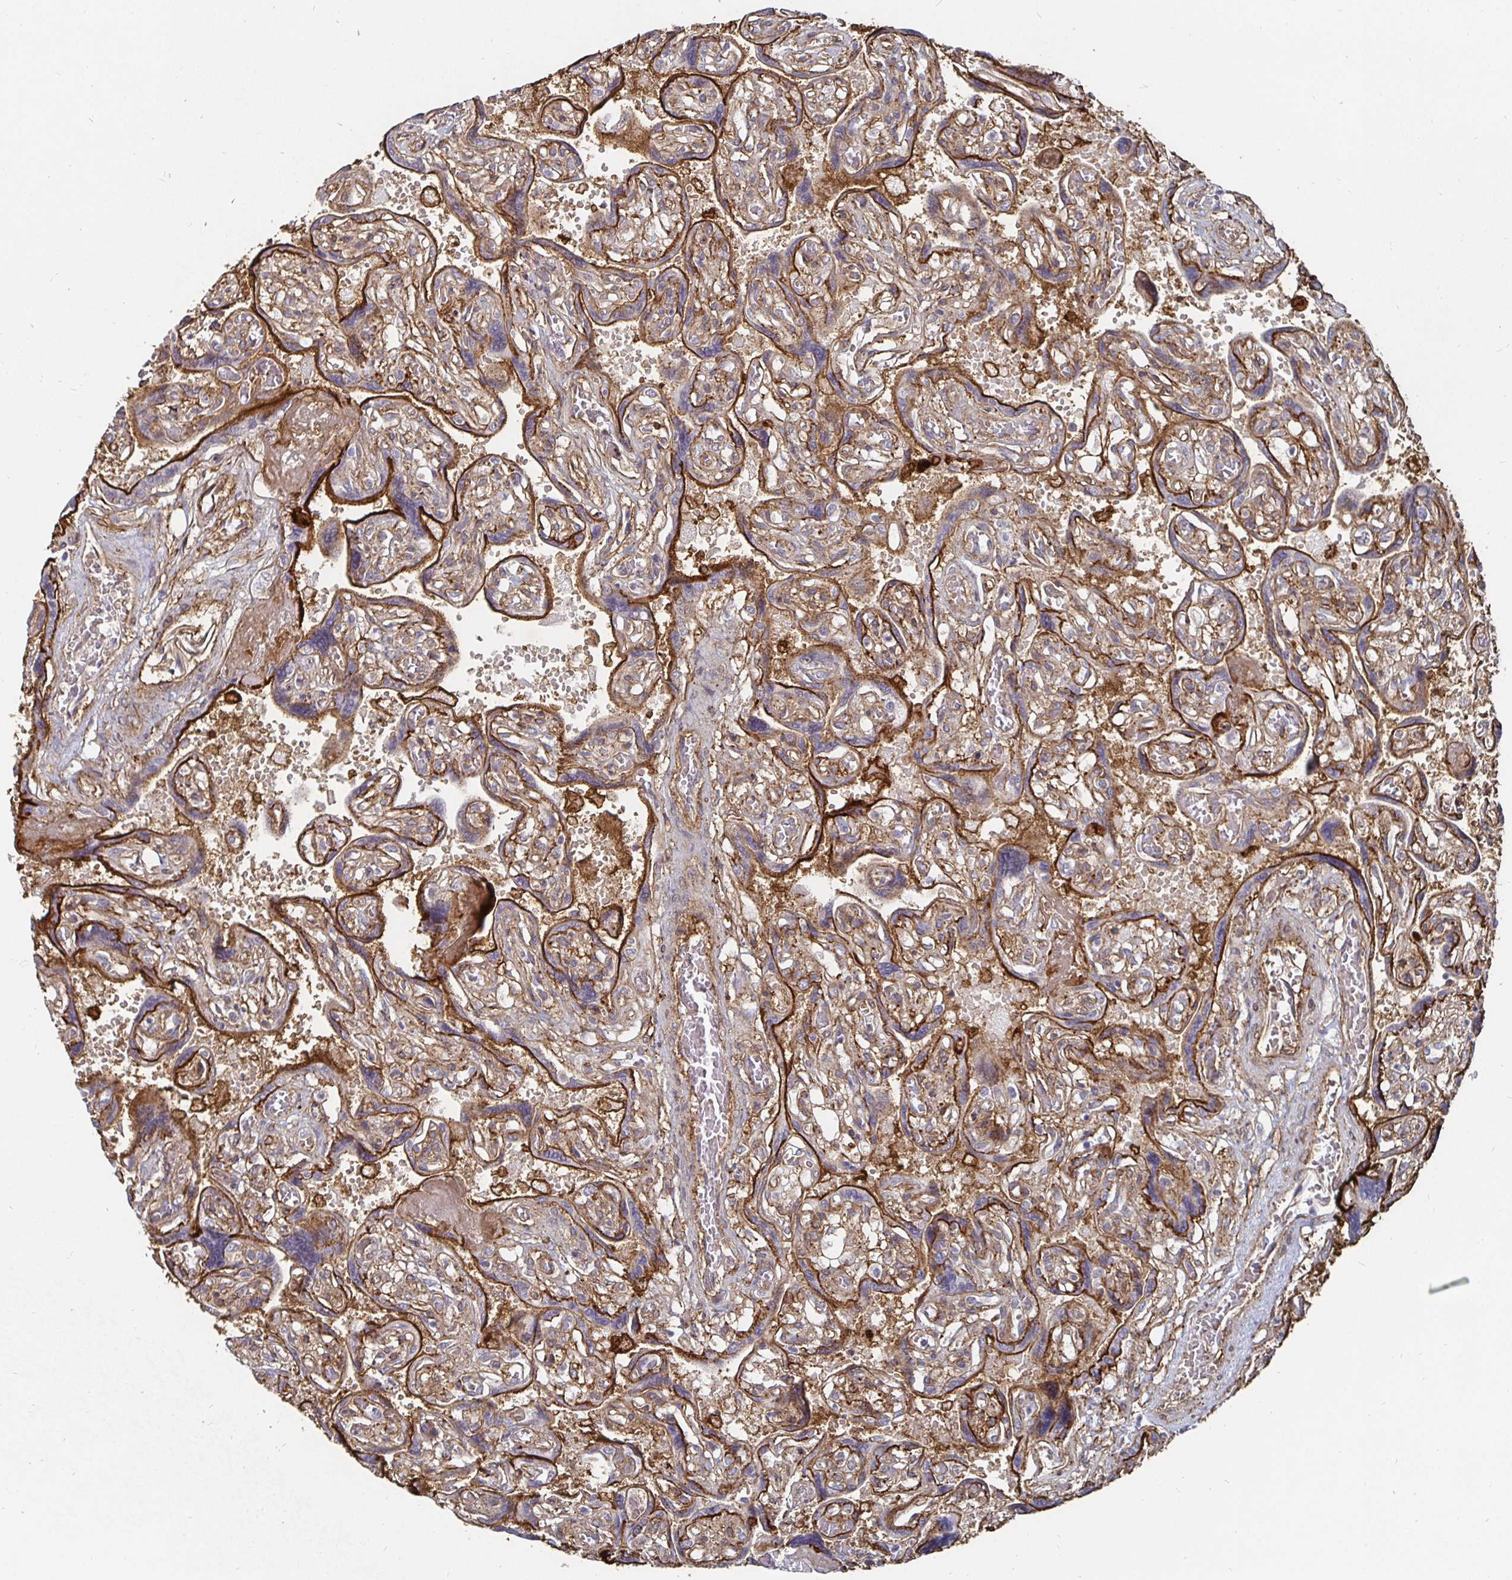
{"staining": {"intensity": "moderate", "quantity": "<25%", "location": "cytoplasmic/membranous"}, "tissue": "placenta", "cell_type": "Decidual cells", "image_type": "normal", "snomed": [{"axis": "morphology", "description": "Normal tissue, NOS"}, {"axis": "topography", "description": "Placenta"}], "caption": "An image of placenta stained for a protein exhibits moderate cytoplasmic/membranous brown staining in decidual cells.", "gene": "GJA4", "patient": {"sex": "female", "age": 32}}